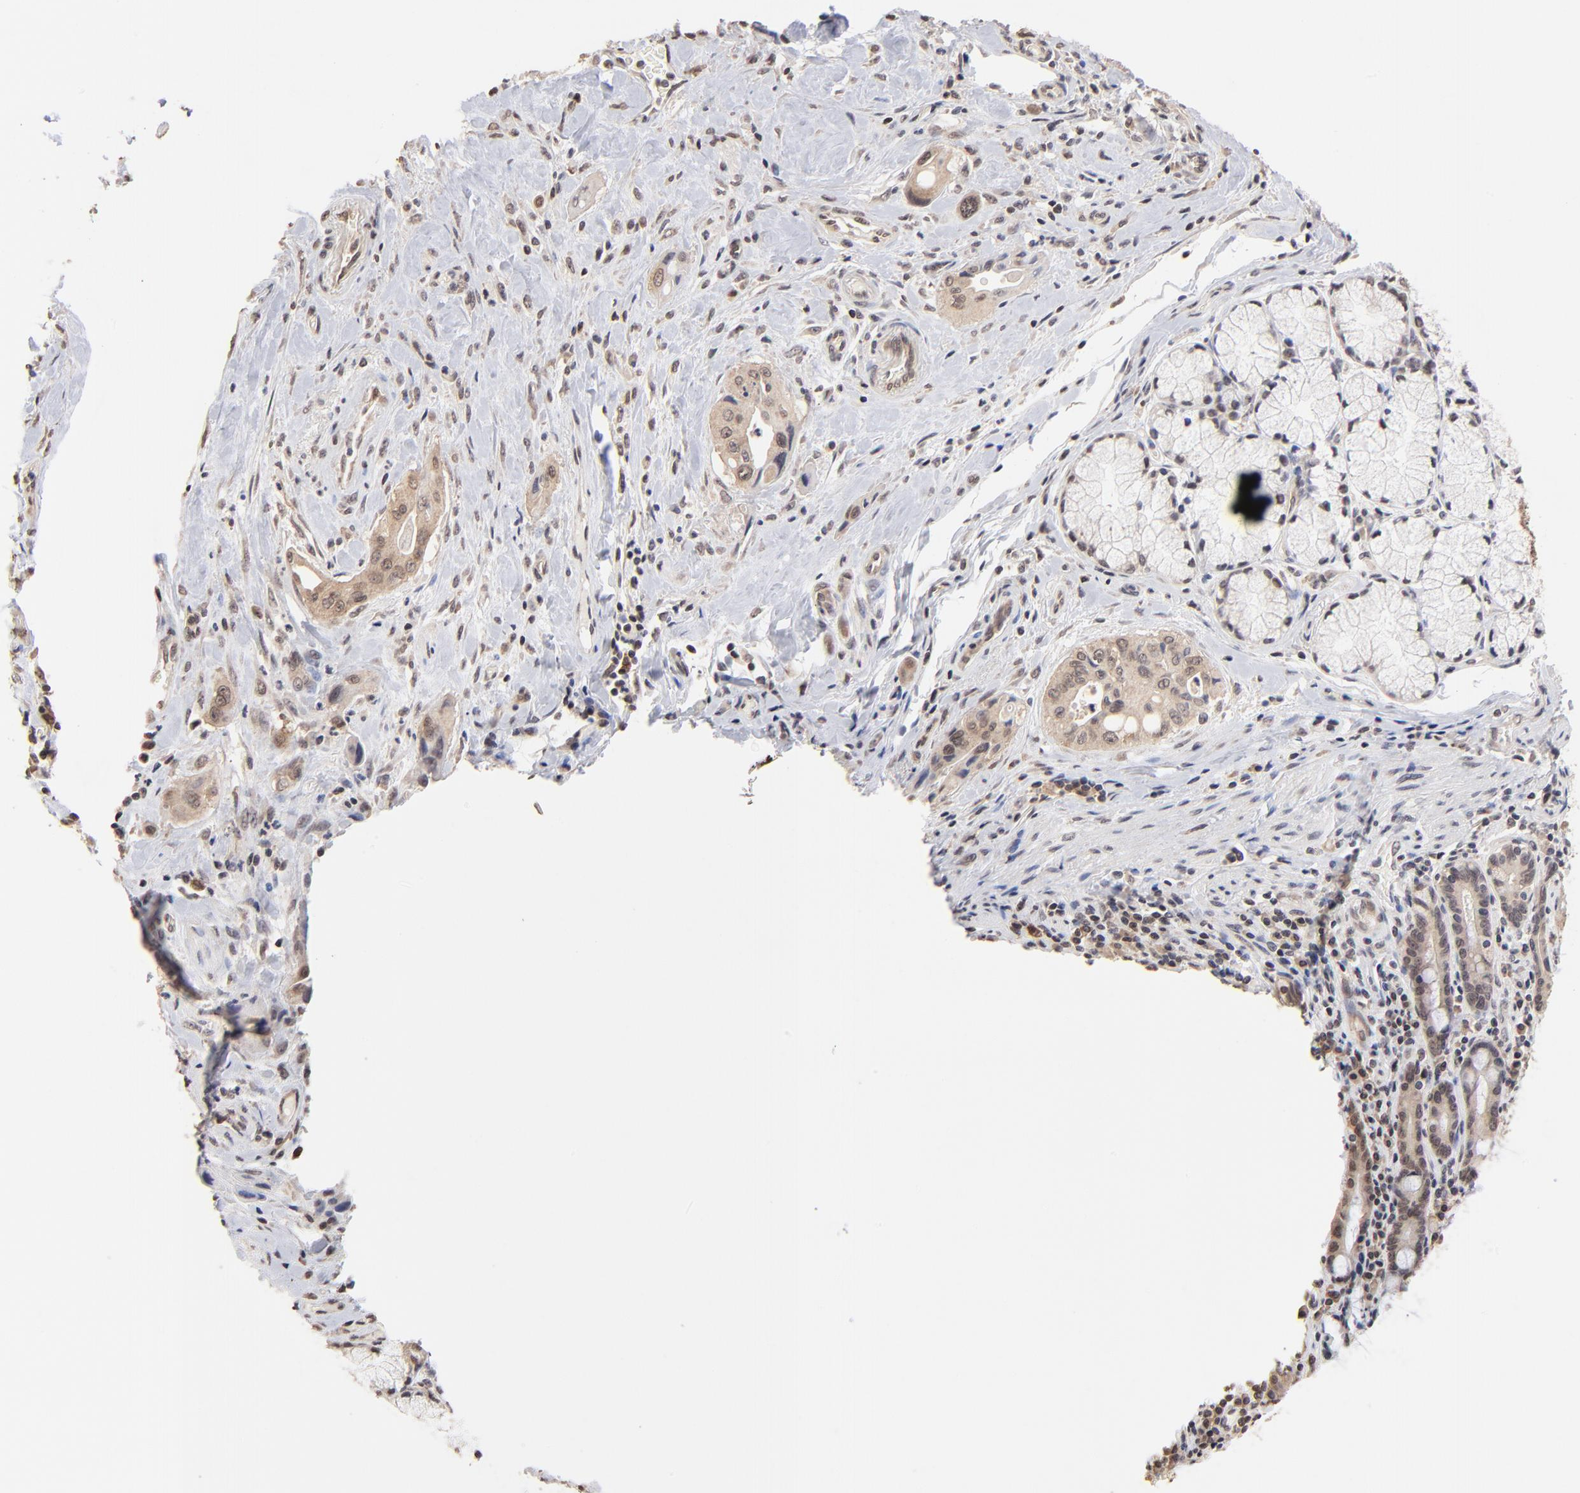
{"staining": {"intensity": "weak", "quantity": "25%-75%", "location": "cytoplasmic/membranous,nuclear"}, "tissue": "pancreatic cancer", "cell_type": "Tumor cells", "image_type": "cancer", "snomed": [{"axis": "morphology", "description": "Adenocarcinoma, NOS"}, {"axis": "topography", "description": "Pancreas"}], "caption": "Immunohistochemical staining of human pancreatic cancer (adenocarcinoma) exhibits weak cytoplasmic/membranous and nuclear protein expression in approximately 25%-75% of tumor cells. The staining is performed using DAB brown chromogen to label protein expression. The nuclei are counter-stained blue using hematoxylin.", "gene": "BRPF1", "patient": {"sex": "male", "age": 77}}